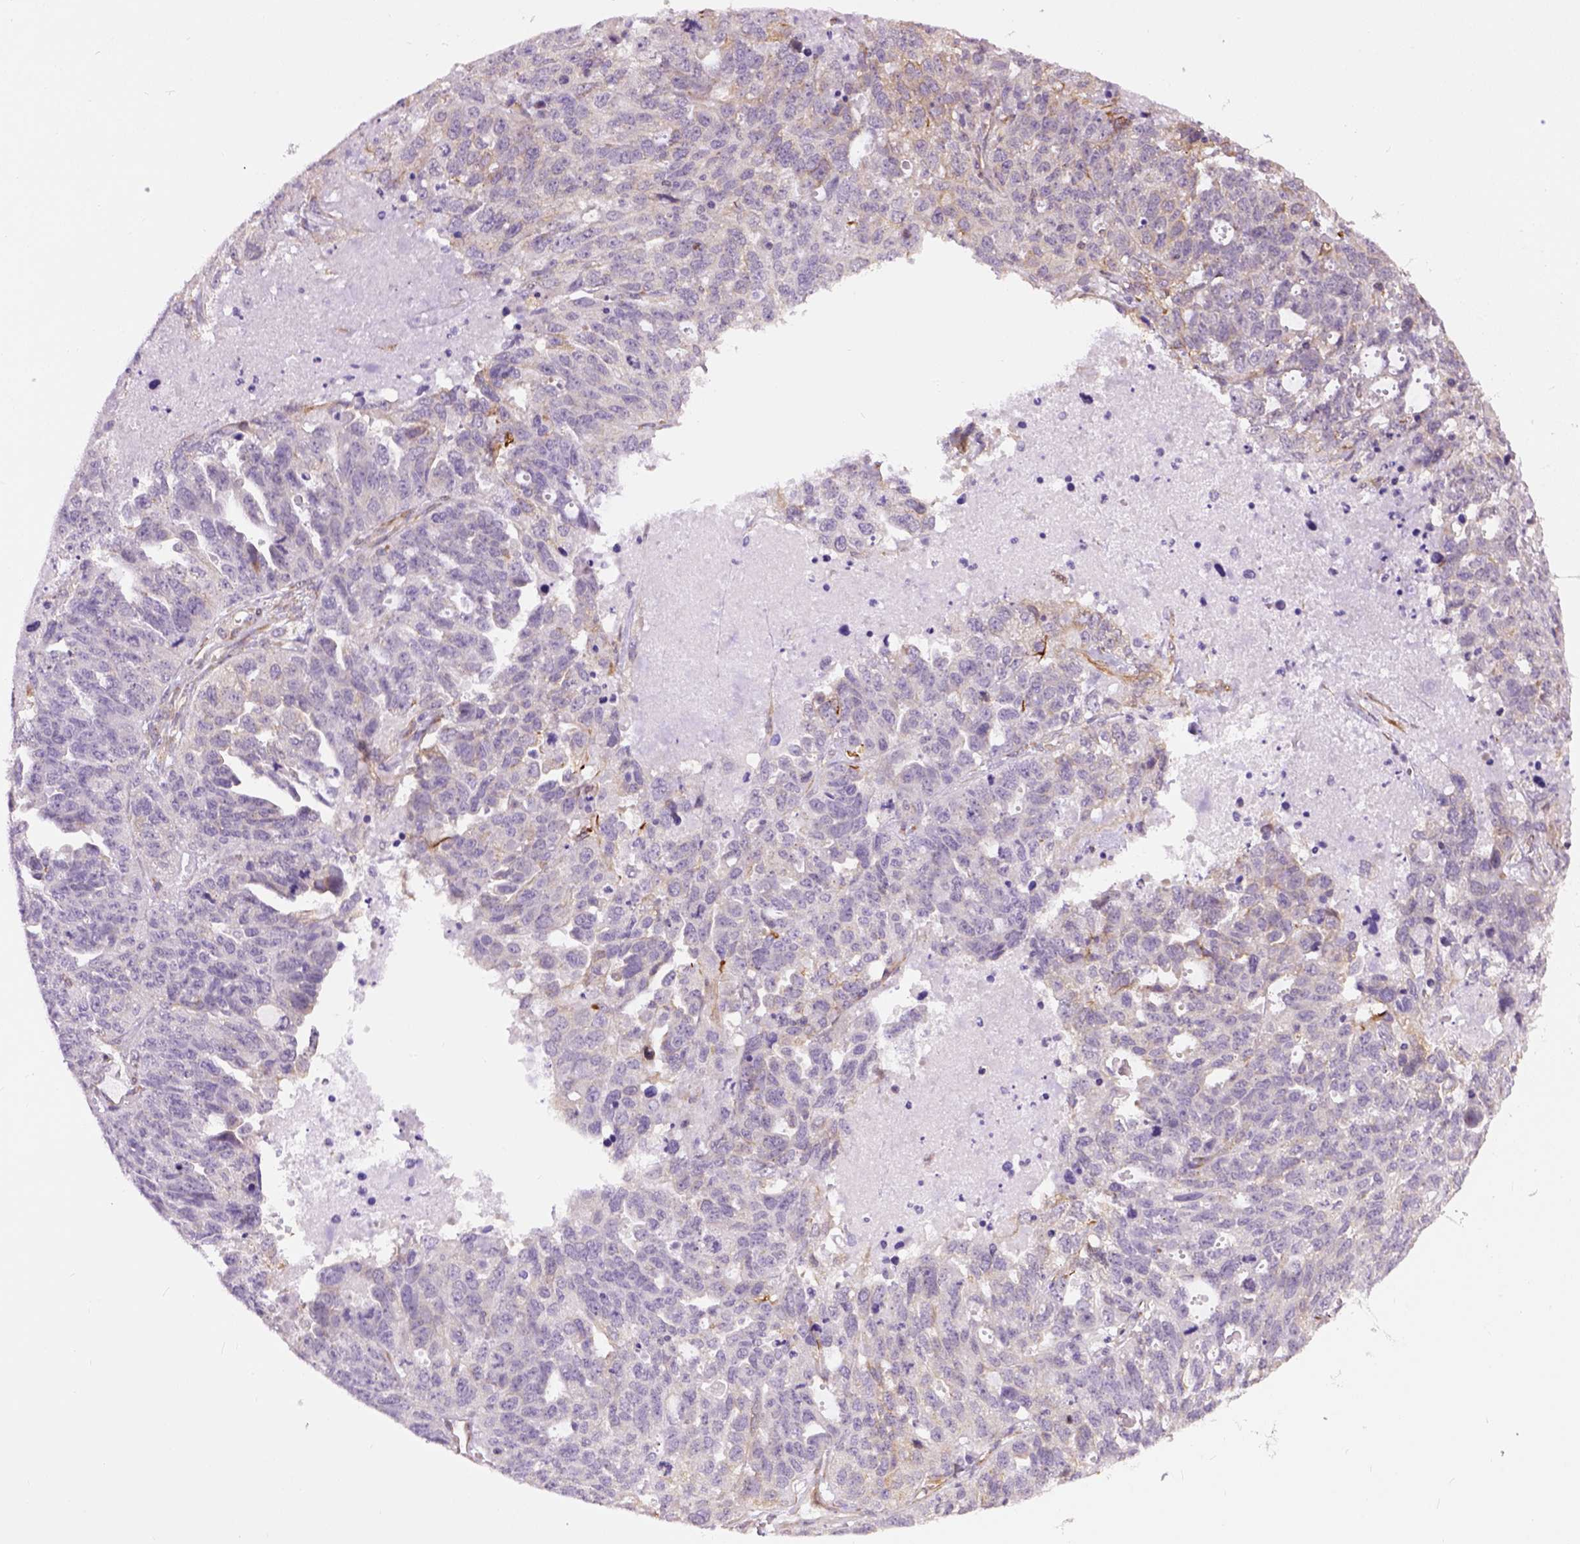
{"staining": {"intensity": "negative", "quantity": "none", "location": "none"}, "tissue": "ovarian cancer", "cell_type": "Tumor cells", "image_type": "cancer", "snomed": [{"axis": "morphology", "description": "Cystadenocarcinoma, serous, NOS"}, {"axis": "topography", "description": "Ovary"}], "caption": "DAB immunohistochemical staining of human ovarian serous cystadenocarcinoma exhibits no significant expression in tumor cells.", "gene": "KAZN", "patient": {"sex": "female", "age": 71}}